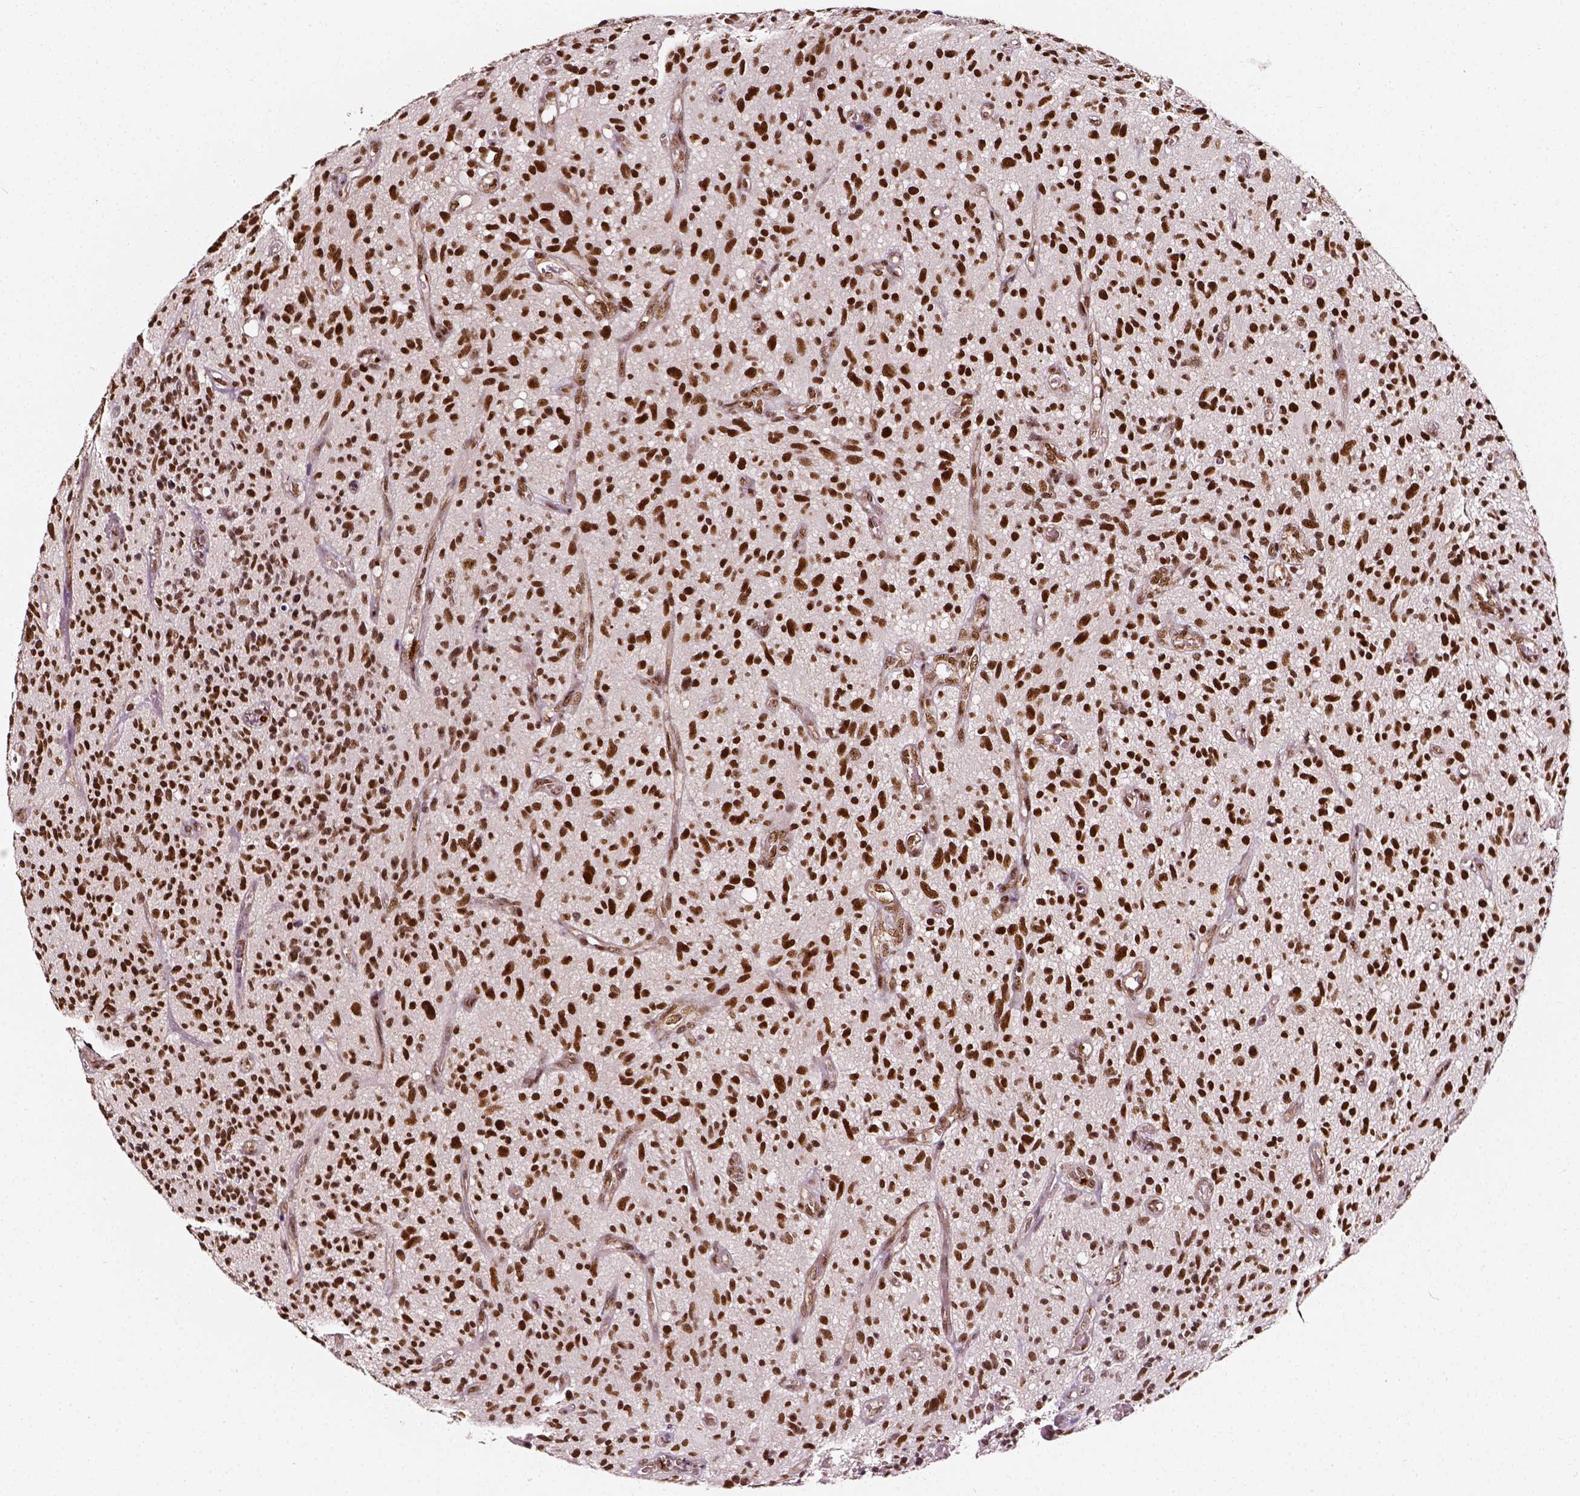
{"staining": {"intensity": "strong", "quantity": ">75%", "location": "nuclear"}, "tissue": "glioma", "cell_type": "Tumor cells", "image_type": "cancer", "snomed": [{"axis": "morphology", "description": "Glioma, malignant, High grade"}, {"axis": "topography", "description": "Brain"}], "caption": "Immunohistochemistry micrograph of neoplastic tissue: human malignant glioma (high-grade) stained using immunohistochemistry exhibits high levels of strong protein expression localized specifically in the nuclear of tumor cells, appearing as a nuclear brown color.", "gene": "NACC1", "patient": {"sex": "male", "age": 75}}